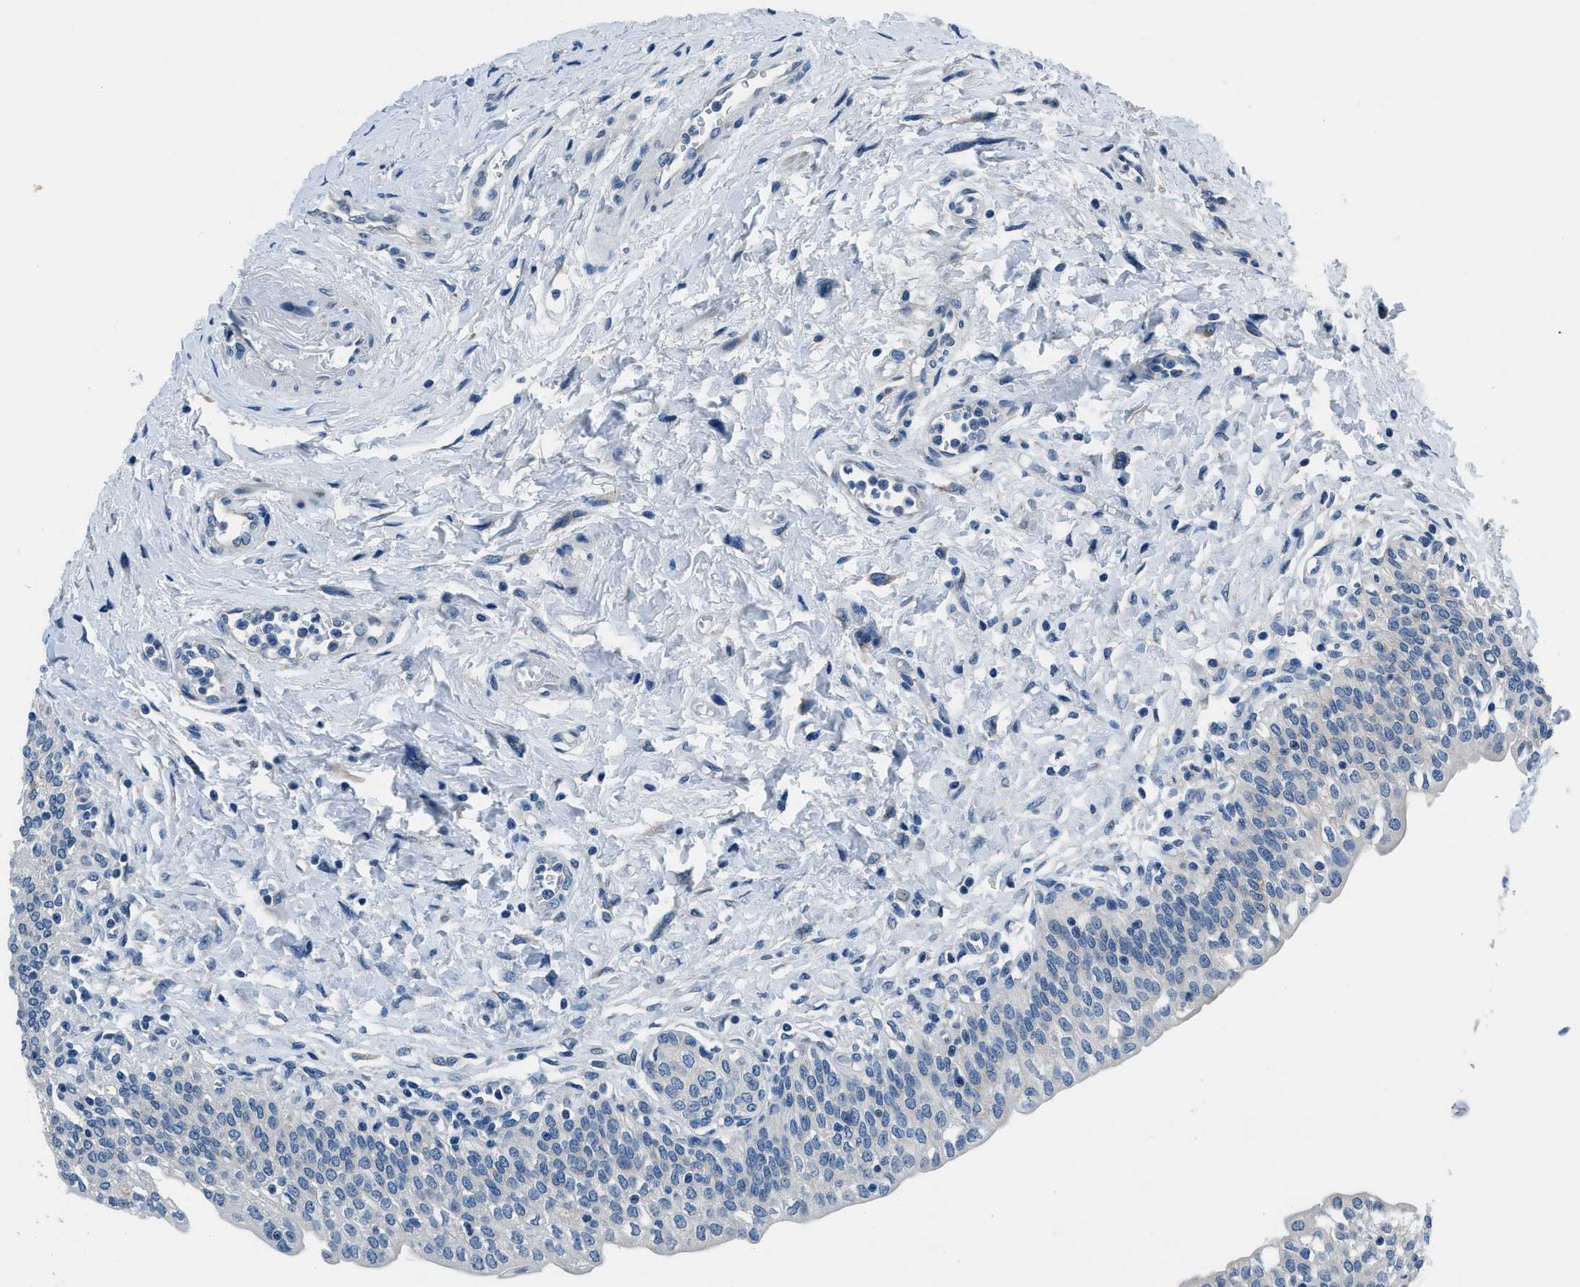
{"staining": {"intensity": "negative", "quantity": "none", "location": "none"}, "tissue": "urinary bladder", "cell_type": "Urothelial cells", "image_type": "normal", "snomed": [{"axis": "morphology", "description": "Normal tissue, NOS"}, {"axis": "topography", "description": "Urinary bladder"}], "caption": "The histopathology image reveals no staining of urothelial cells in normal urinary bladder.", "gene": "GJA3", "patient": {"sex": "male", "age": 55}}